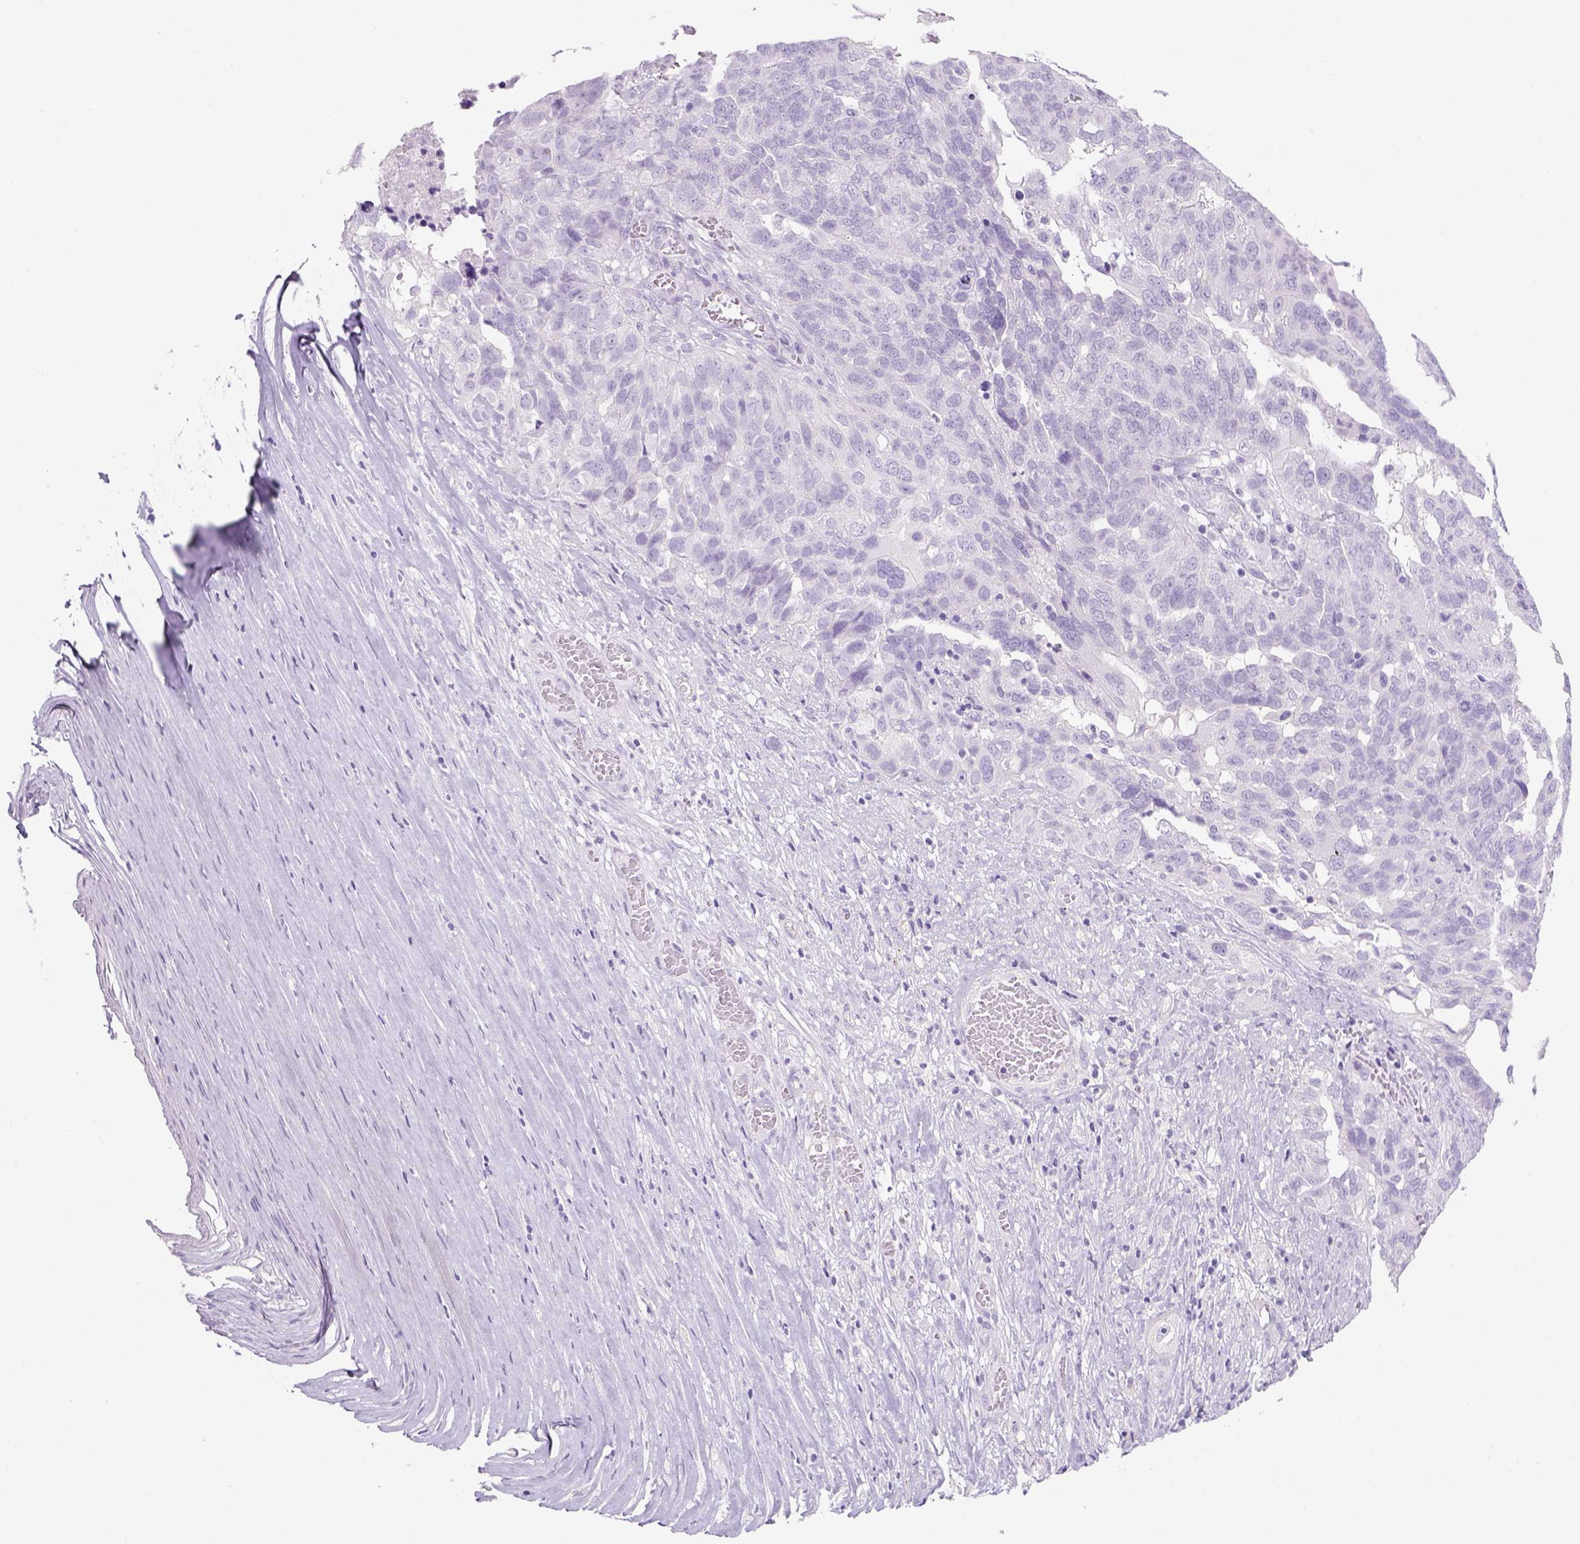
{"staining": {"intensity": "negative", "quantity": "none", "location": "none"}, "tissue": "ovarian cancer", "cell_type": "Tumor cells", "image_type": "cancer", "snomed": [{"axis": "morphology", "description": "Carcinoma, endometroid"}, {"axis": "topography", "description": "Soft tissue"}, {"axis": "topography", "description": "Ovary"}], "caption": "Histopathology image shows no significant protein staining in tumor cells of endometroid carcinoma (ovarian).", "gene": "TENM4", "patient": {"sex": "female", "age": 52}}